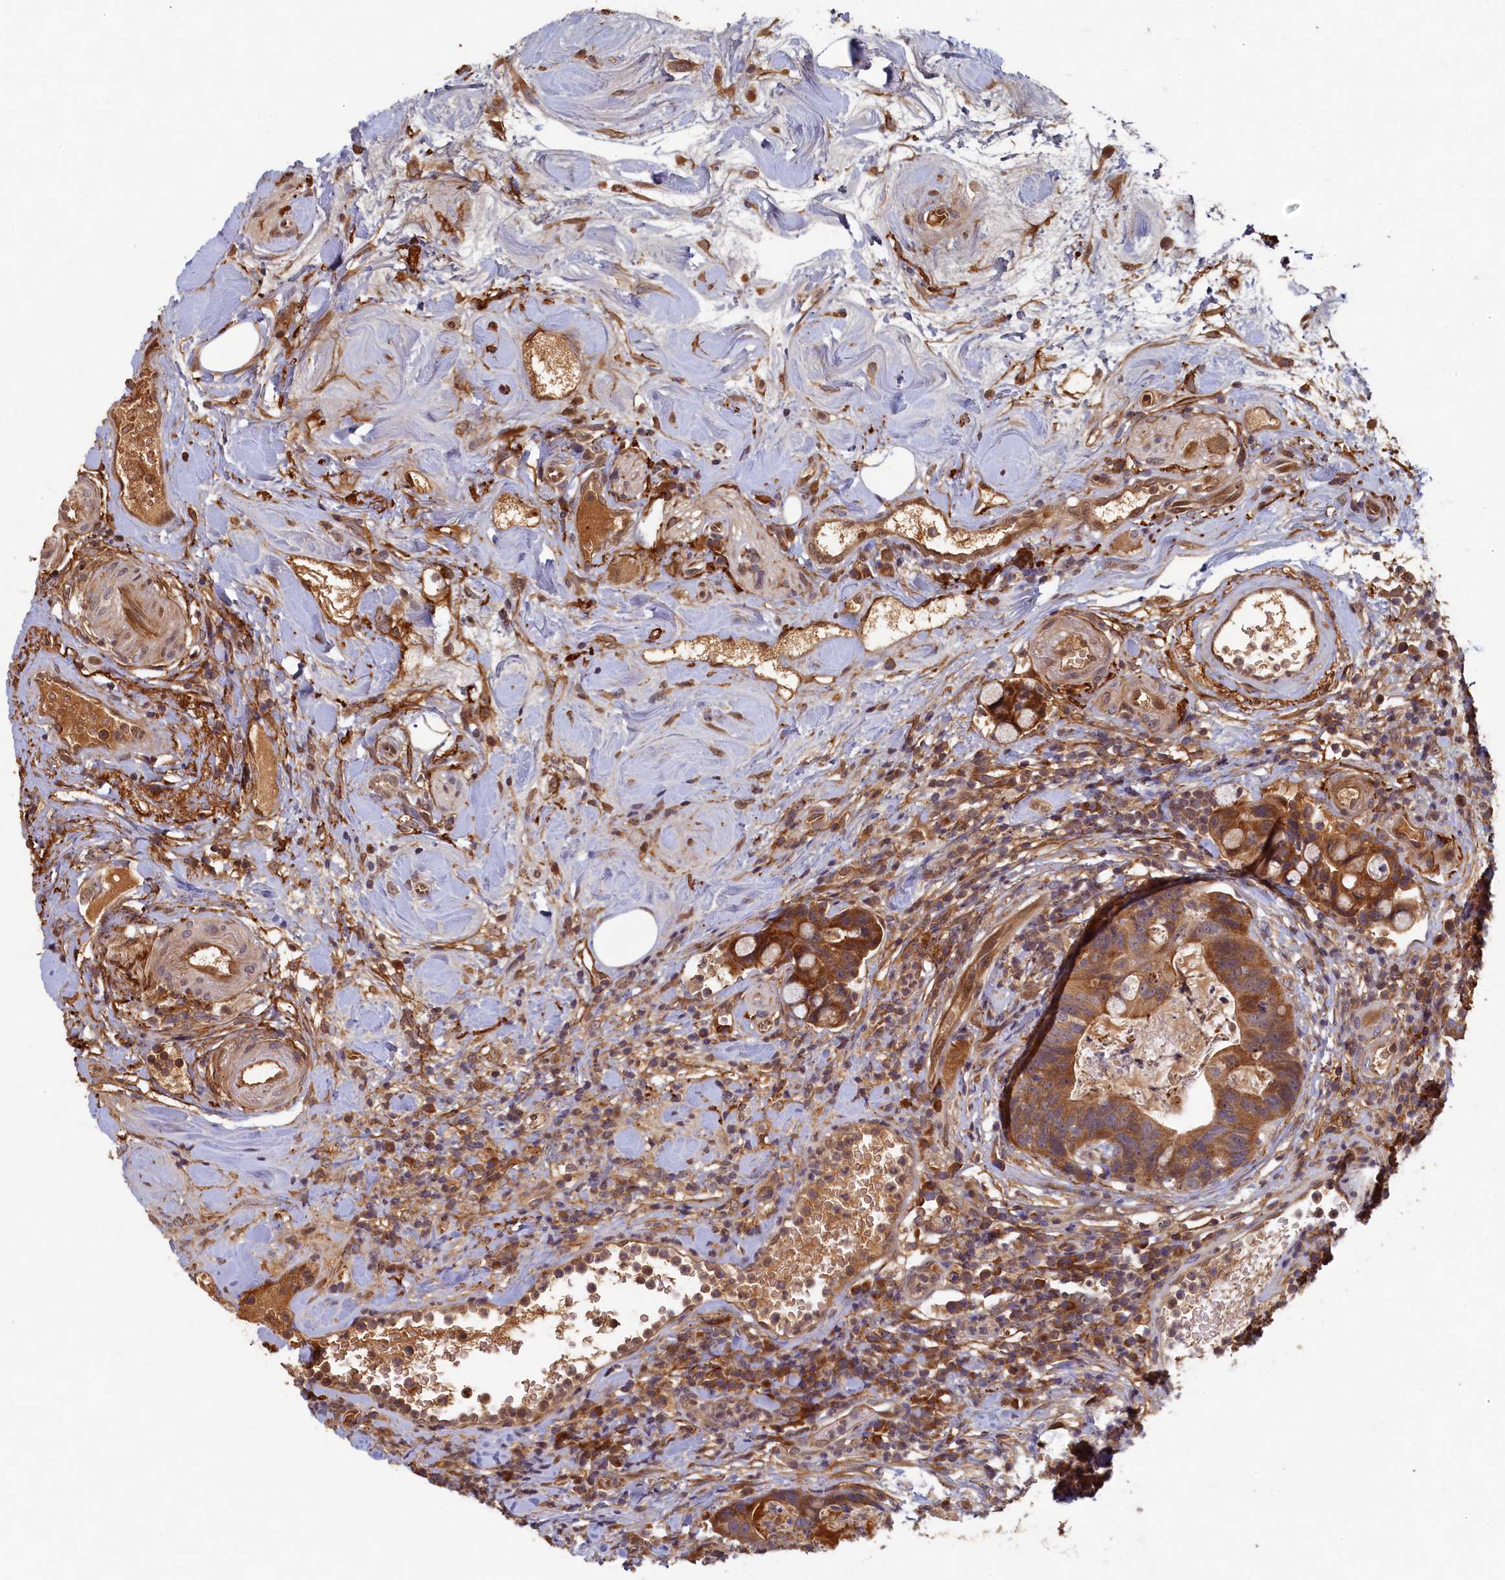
{"staining": {"intensity": "moderate", "quantity": ">75%", "location": "cytoplasmic/membranous"}, "tissue": "colorectal cancer", "cell_type": "Tumor cells", "image_type": "cancer", "snomed": [{"axis": "morphology", "description": "Adenocarcinoma, NOS"}, {"axis": "topography", "description": "Colon"}], "caption": "Immunohistochemical staining of human colorectal cancer displays medium levels of moderate cytoplasmic/membranous protein expression in about >75% of tumor cells. The staining was performed using DAB (3,3'-diaminobenzidine) to visualize the protein expression in brown, while the nuclei were stained in blue with hematoxylin (Magnification: 20x).", "gene": "LCMT2", "patient": {"sex": "female", "age": 82}}